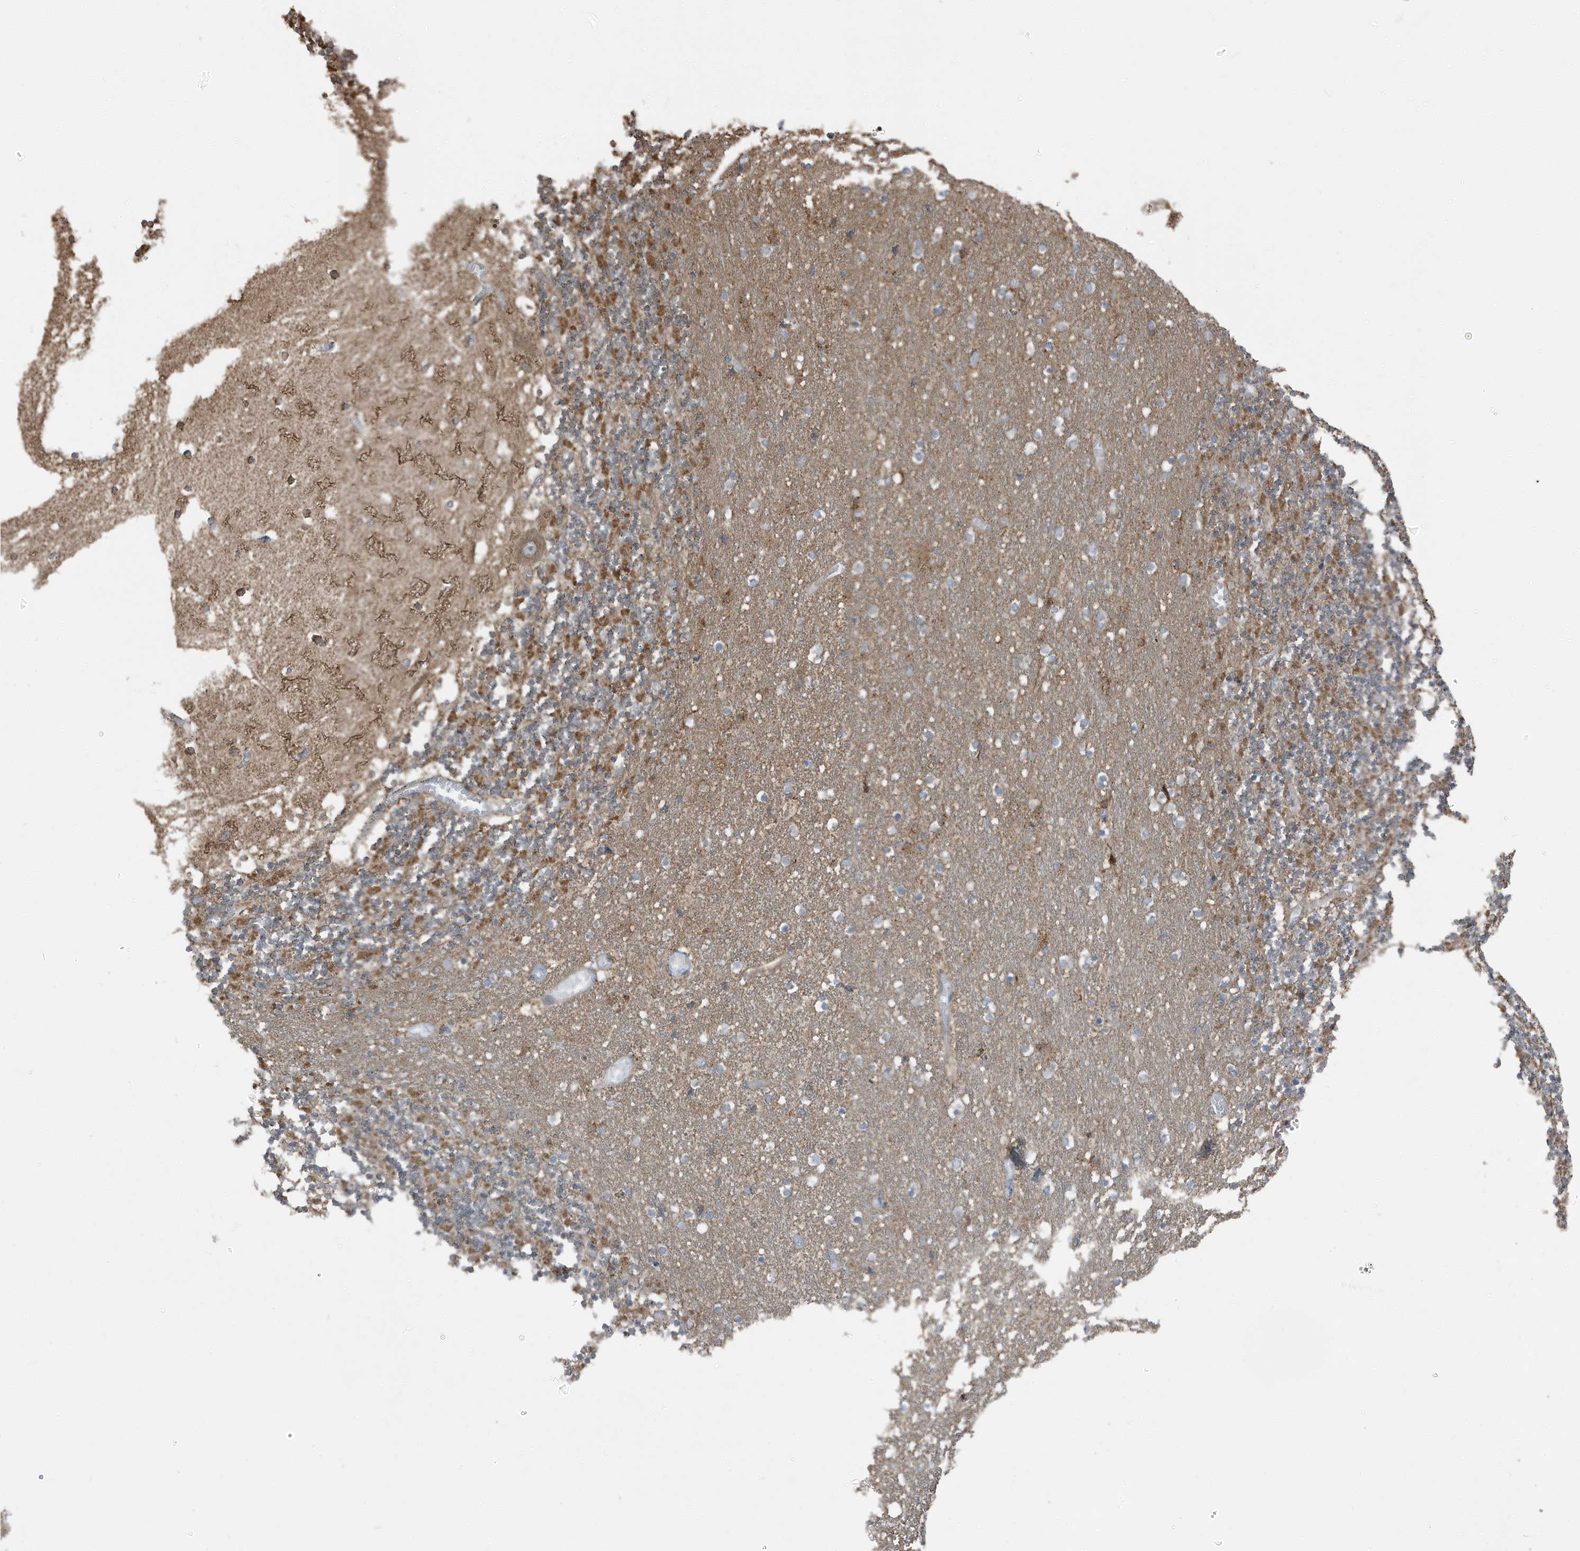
{"staining": {"intensity": "moderate", "quantity": ">75%", "location": "cytoplasmic/membranous"}, "tissue": "cerebellum", "cell_type": "Cells in granular layer", "image_type": "normal", "snomed": [{"axis": "morphology", "description": "Normal tissue, NOS"}, {"axis": "topography", "description": "Cerebellum"}], "caption": "Protein expression analysis of normal cerebellum reveals moderate cytoplasmic/membranous positivity in about >75% of cells in granular layer. Nuclei are stained in blue.", "gene": "AZI2", "patient": {"sex": "female", "age": 28}}